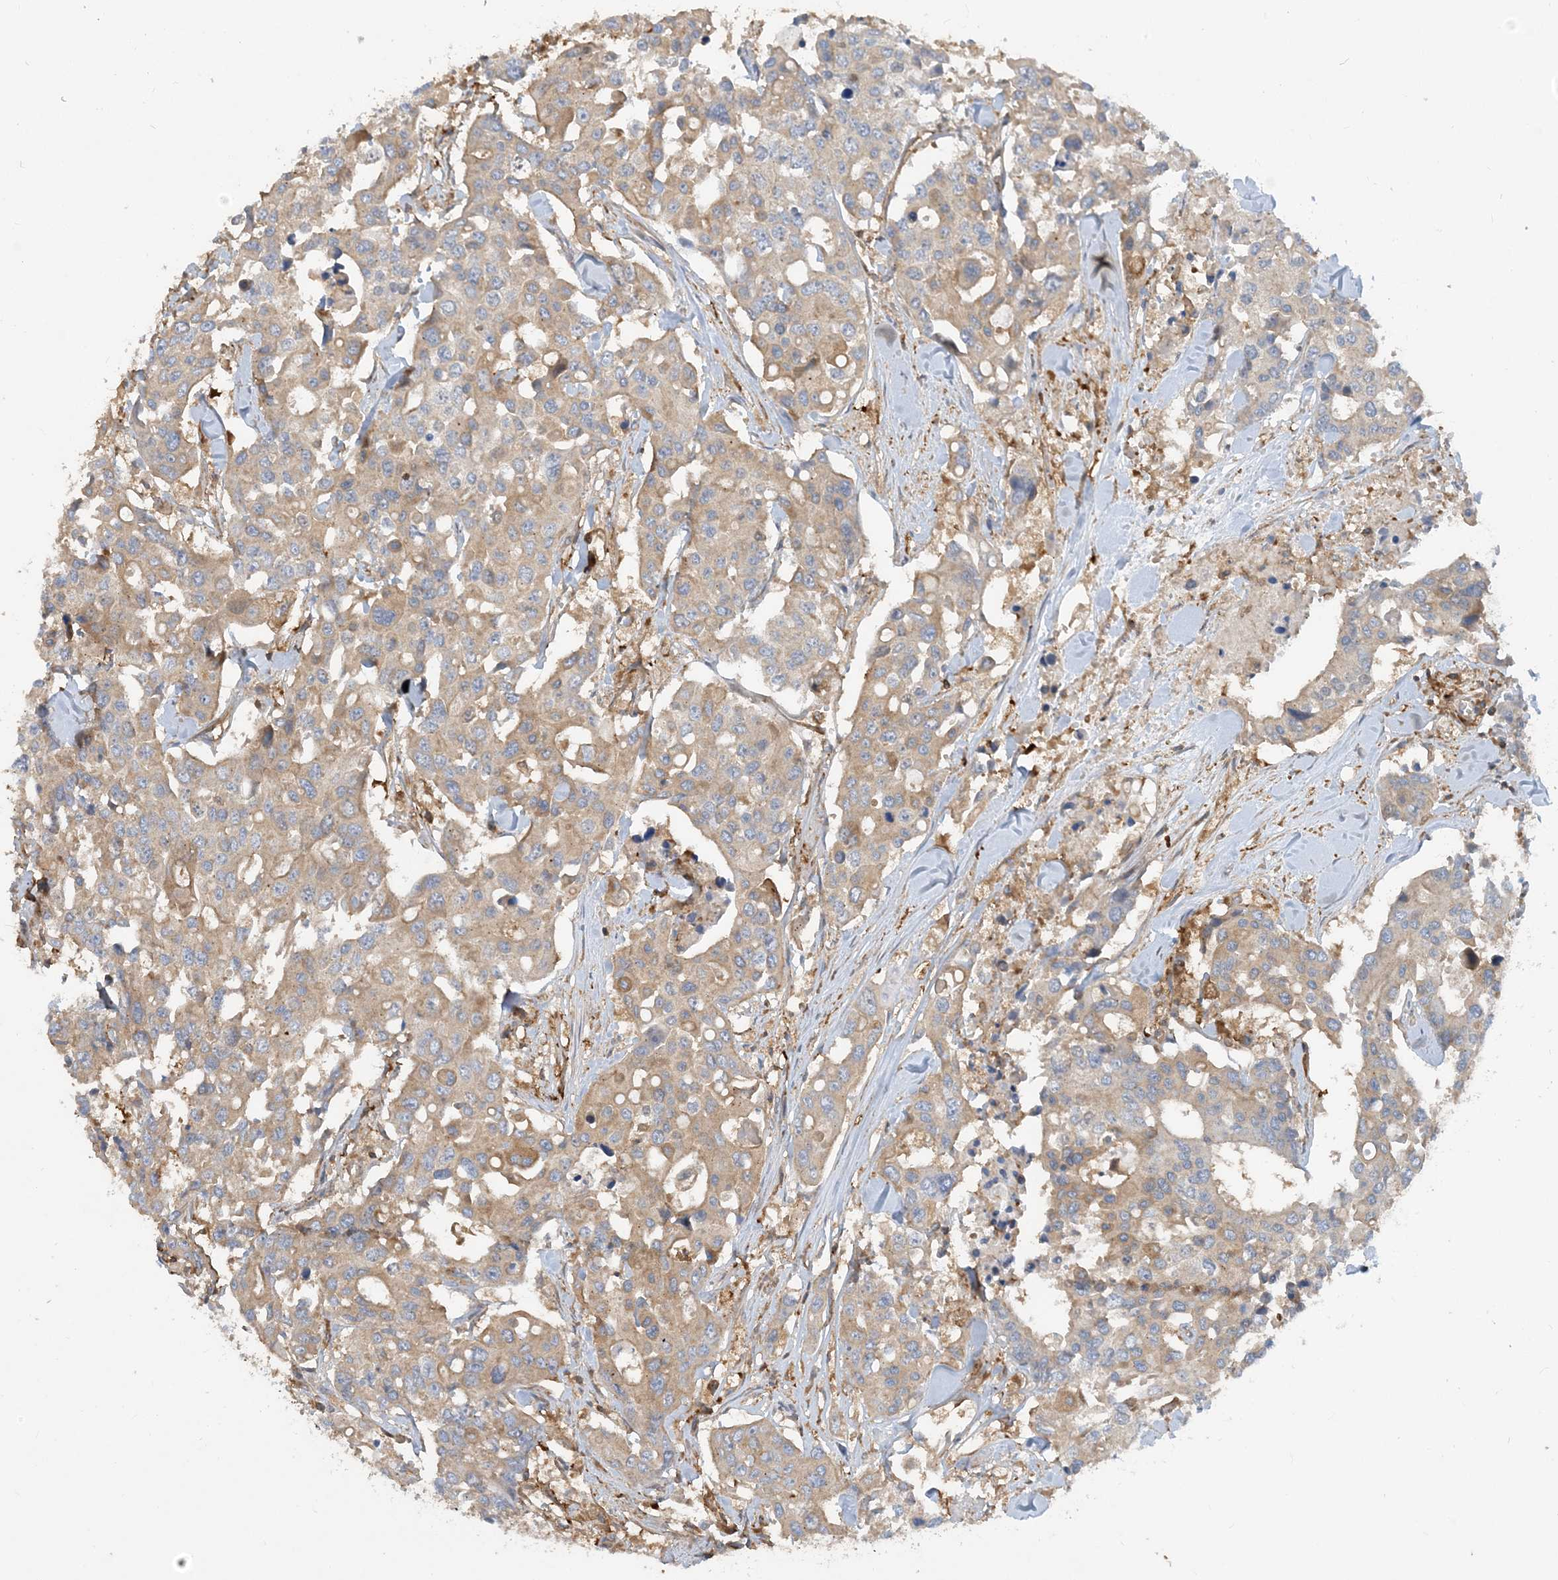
{"staining": {"intensity": "moderate", "quantity": ">75%", "location": "cytoplasmic/membranous"}, "tissue": "colorectal cancer", "cell_type": "Tumor cells", "image_type": "cancer", "snomed": [{"axis": "morphology", "description": "Adenocarcinoma, NOS"}, {"axis": "topography", "description": "Colon"}], "caption": "Immunohistochemical staining of colorectal cancer (adenocarcinoma) reveals moderate cytoplasmic/membranous protein staining in approximately >75% of tumor cells.", "gene": "SFMBT2", "patient": {"sex": "male", "age": 77}}